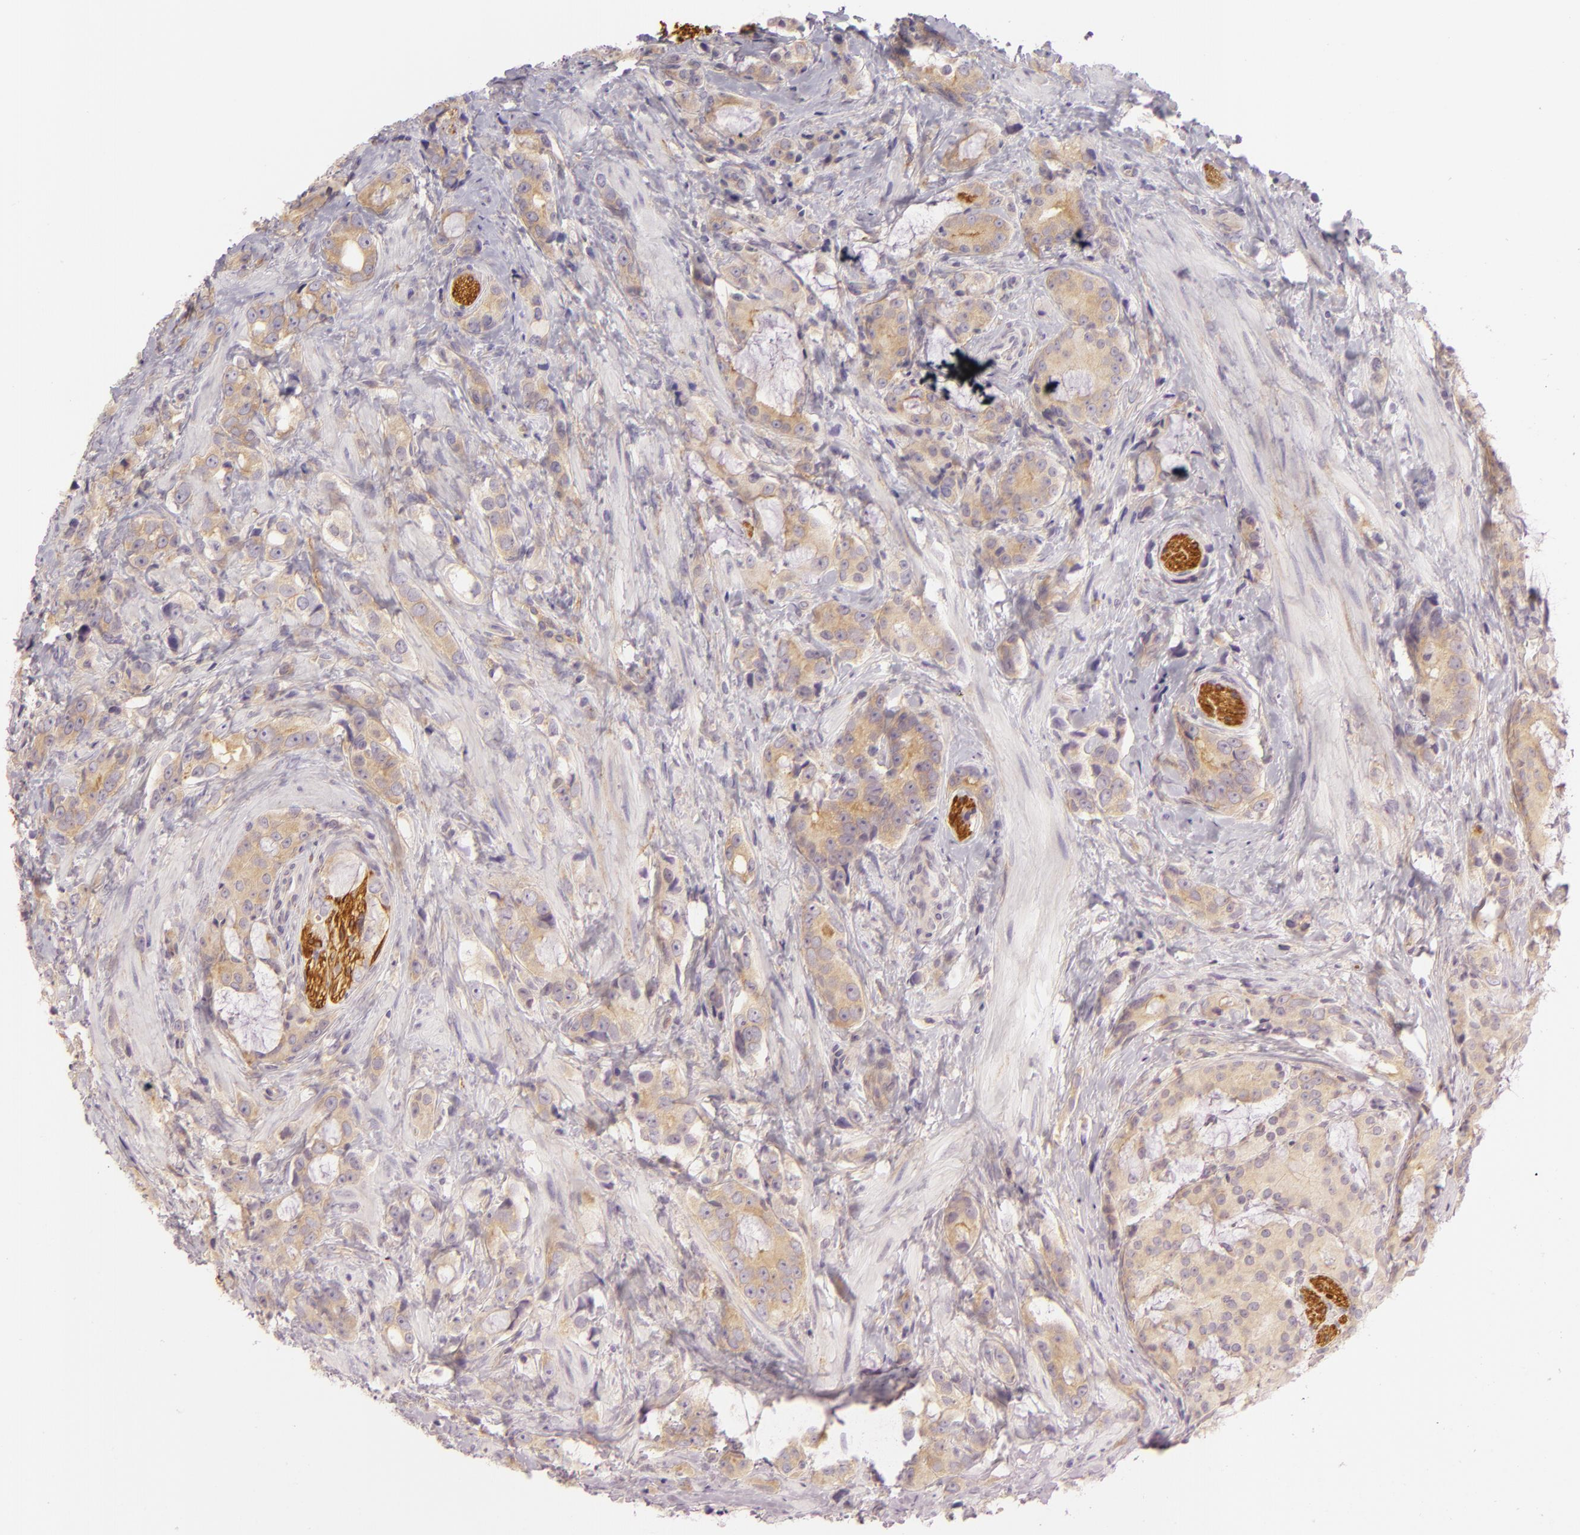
{"staining": {"intensity": "moderate", "quantity": ">75%", "location": "cytoplasmic/membranous"}, "tissue": "prostate cancer", "cell_type": "Tumor cells", "image_type": "cancer", "snomed": [{"axis": "morphology", "description": "Adenocarcinoma, Medium grade"}, {"axis": "topography", "description": "Prostate"}], "caption": "Moderate cytoplasmic/membranous expression for a protein is present in about >75% of tumor cells of adenocarcinoma (medium-grade) (prostate) using IHC.", "gene": "ZC3H7B", "patient": {"sex": "male", "age": 70}}